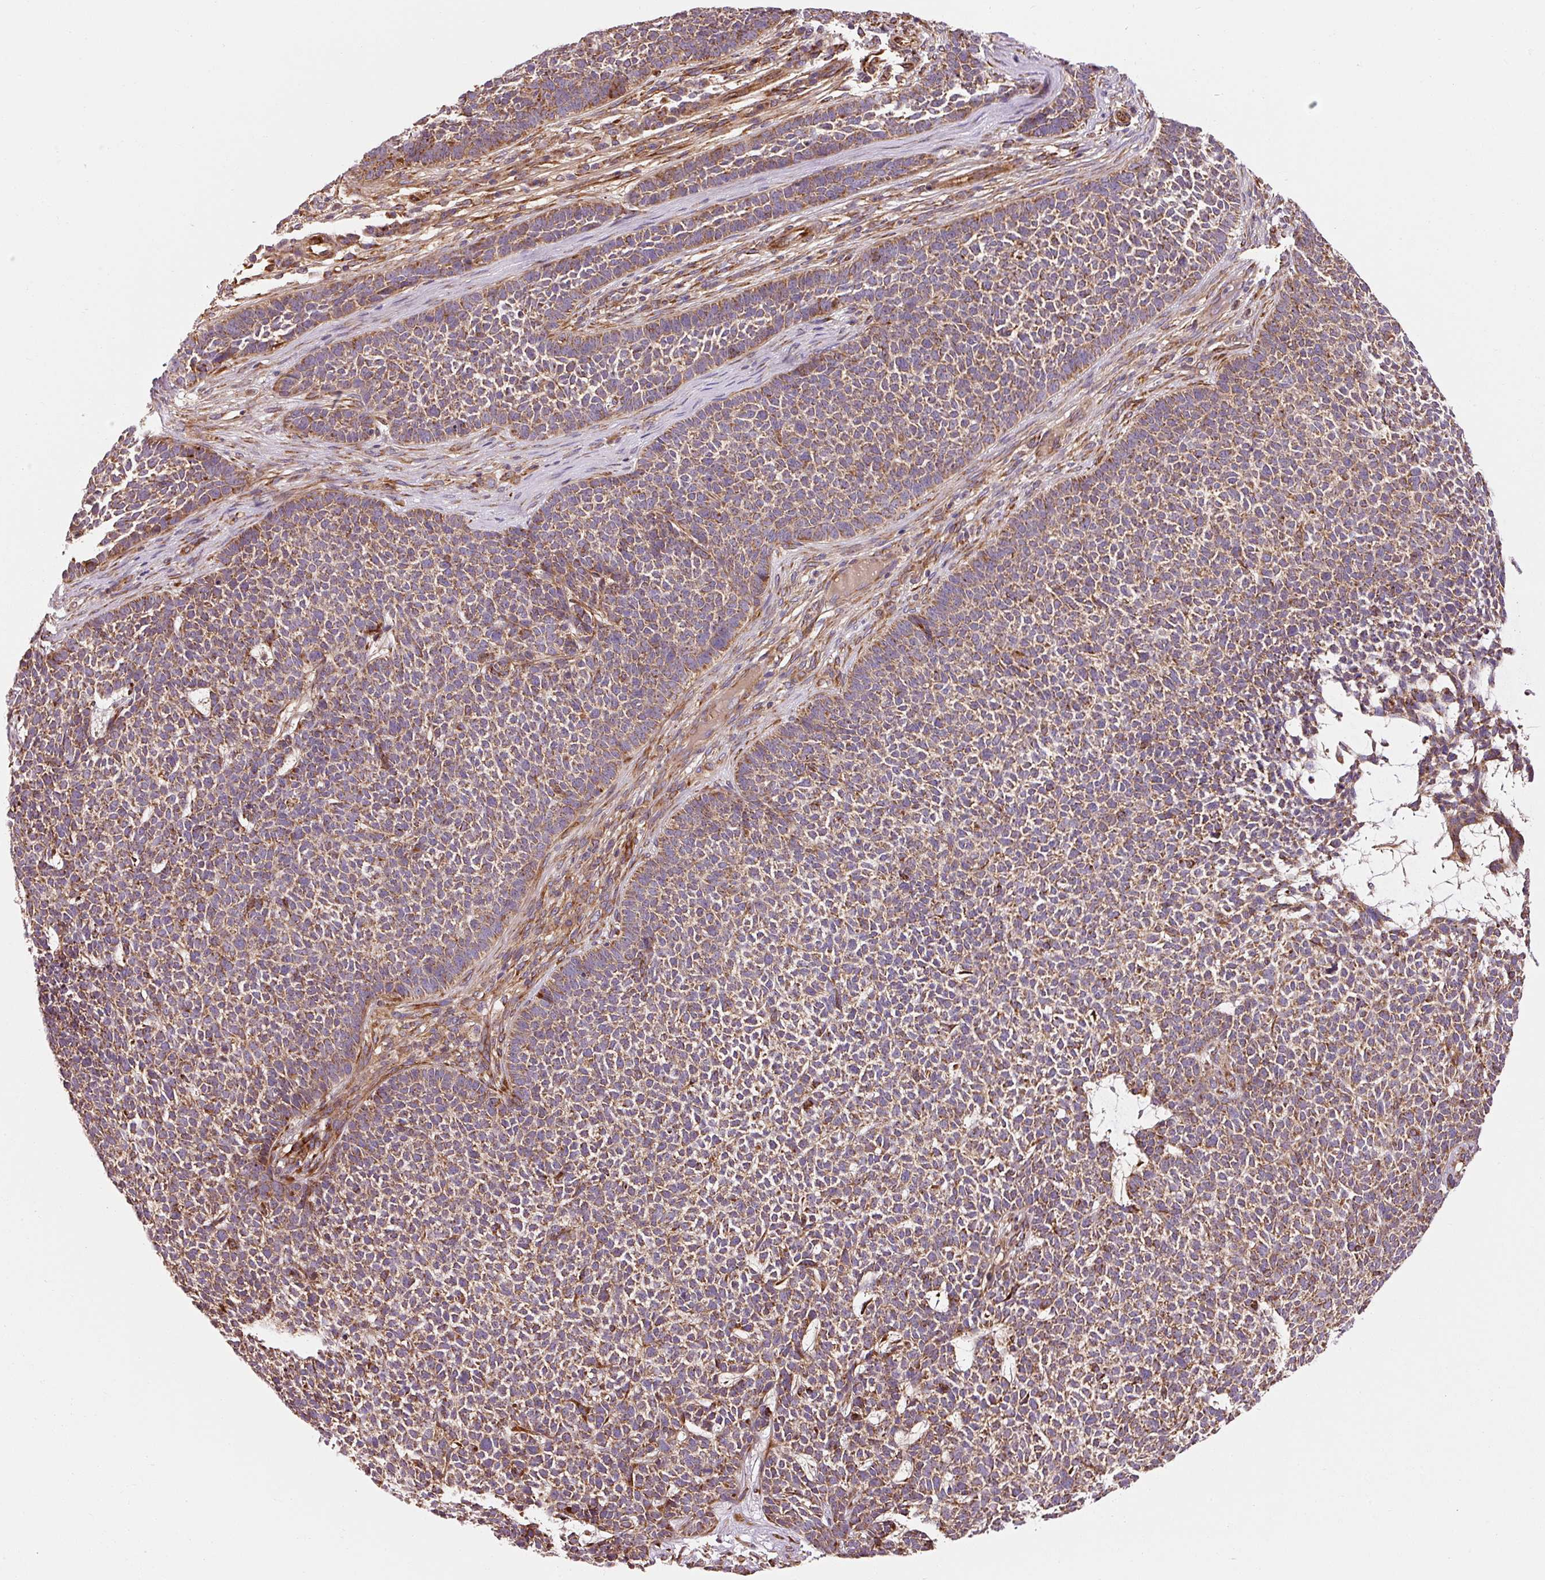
{"staining": {"intensity": "moderate", "quantity": ">75%", "location": "cytoplasmic/membranous"}, "tissue": "skin cancer", "cell_type": "Tumor cells", "image_type": "cancer", "snomed": [{"axis": "morphology", "description": "Basal cell carcinoma"}, {"axis": "topography", "description": "Skin"}], "caption": "A brown stain labels moderate cytoplasmic/membranous positivity of a protein in human basal cell carcinoma (skin) tumor cells.", "gene": "ISCU", "patient": {"sex": "female", "age": 84}}